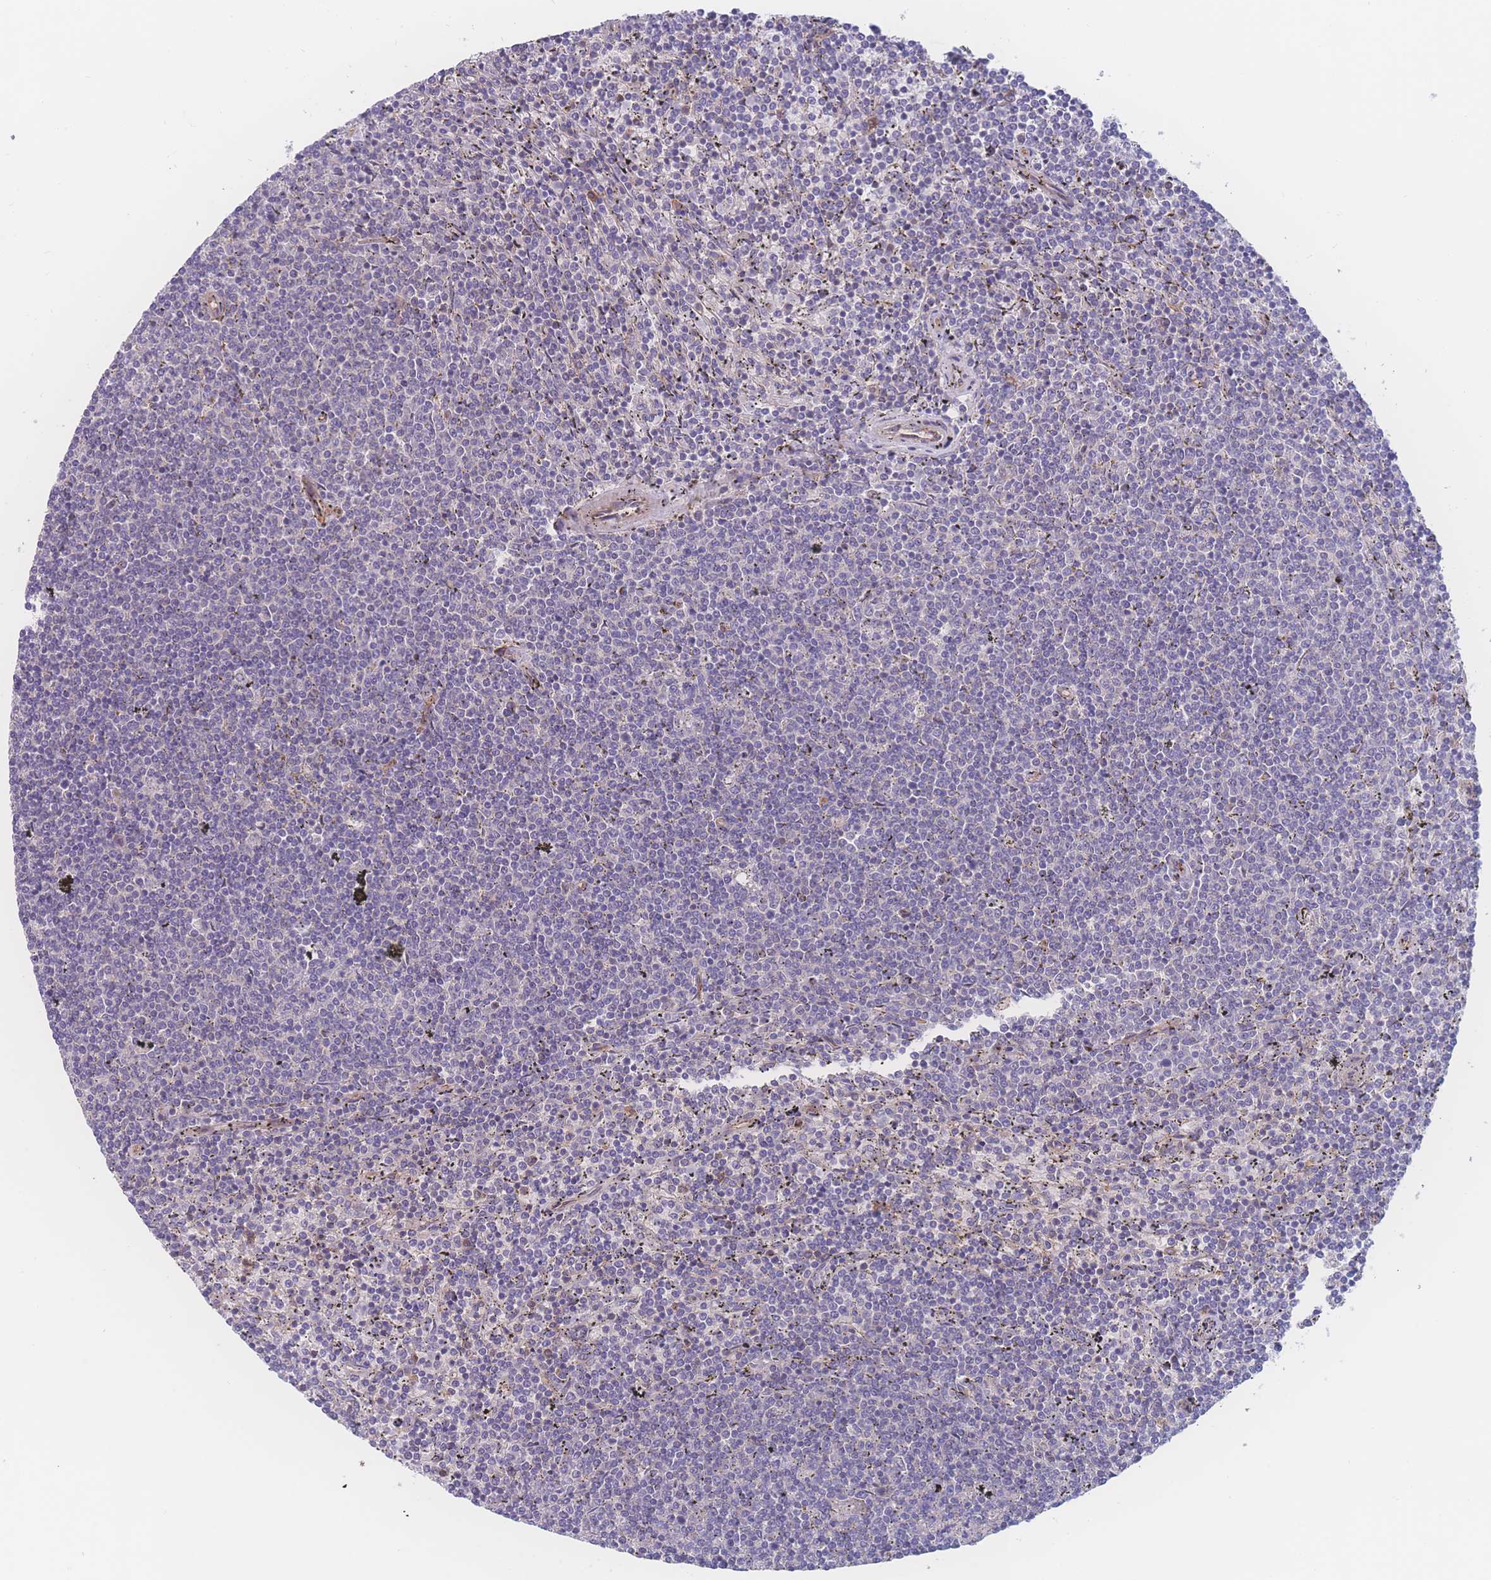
{"staining": {"intensity": "negative", "quantity": "none", "location": "none"}, "tissue": "lymphoma", "cell_type": "Tumor cells", "image_type": "cancer", "snomed": [{"axis": "morphology", "description": "Malignant lymphoma, non-Hodgkin's type, Low grade"}, {"axis": "topography", "description": "Spleen"}], "caption": "A high-resolution photomicrograph shows IHC staining of lymphoma, which reveals no significant expression in tumor cells. (Brightfield microscopy of DAB (3,3'-diaminobenzidine) immunohistochemistry (IHC) at high magnification).", "gene": "CFAP97", "patient": {"sex": "female", "age": 50}}